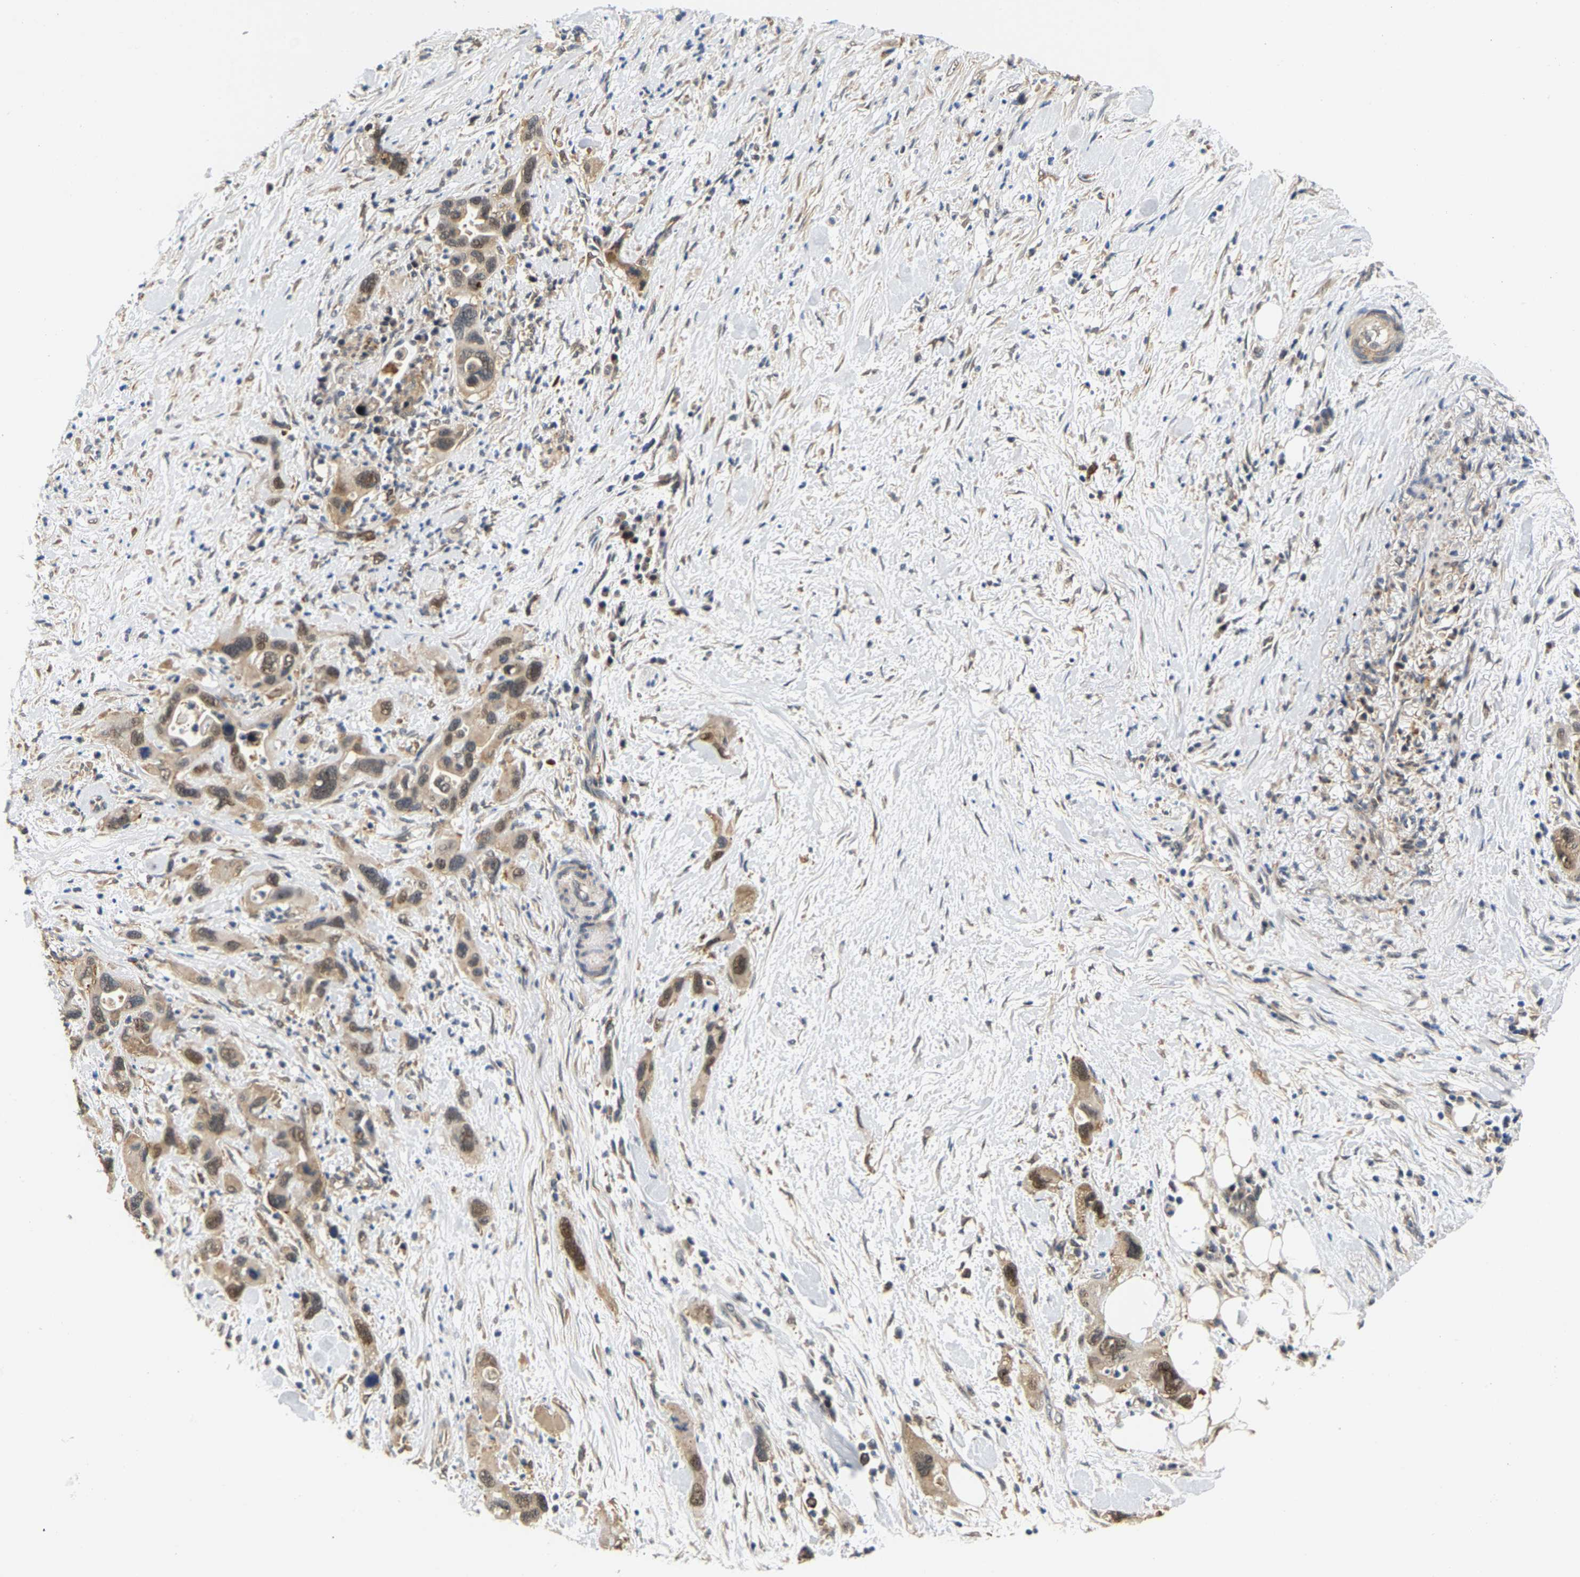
{"staining": {"intensity": "moderate", "quantity": ">75%", "location": "cytoplasmic/membranous,nuclear"}, "tissue": "pancreatic cancer", "cell_type": "Tumor cells", "image_type": "cancer", "snomed": [{"axis": "morphology", "description": "Adenocarcinoma, NOS"}, {"axis": "topography", "description": "Pancreas"}], "caption": "High-magnification brightfield microscopy of pancreatic adenocarcinoma stained with DAB (brown) and counterstained with hematoxylin (blue). tumor cells exhibit moderate cytoplasmic/membranous and nuclear expression is seen in approximately>75% of cells. (brown staining indicates protein expression, while blue staining denotes nuclei).", "gene": "LARP6", "patient": {"sex": "female", "age": 70}}